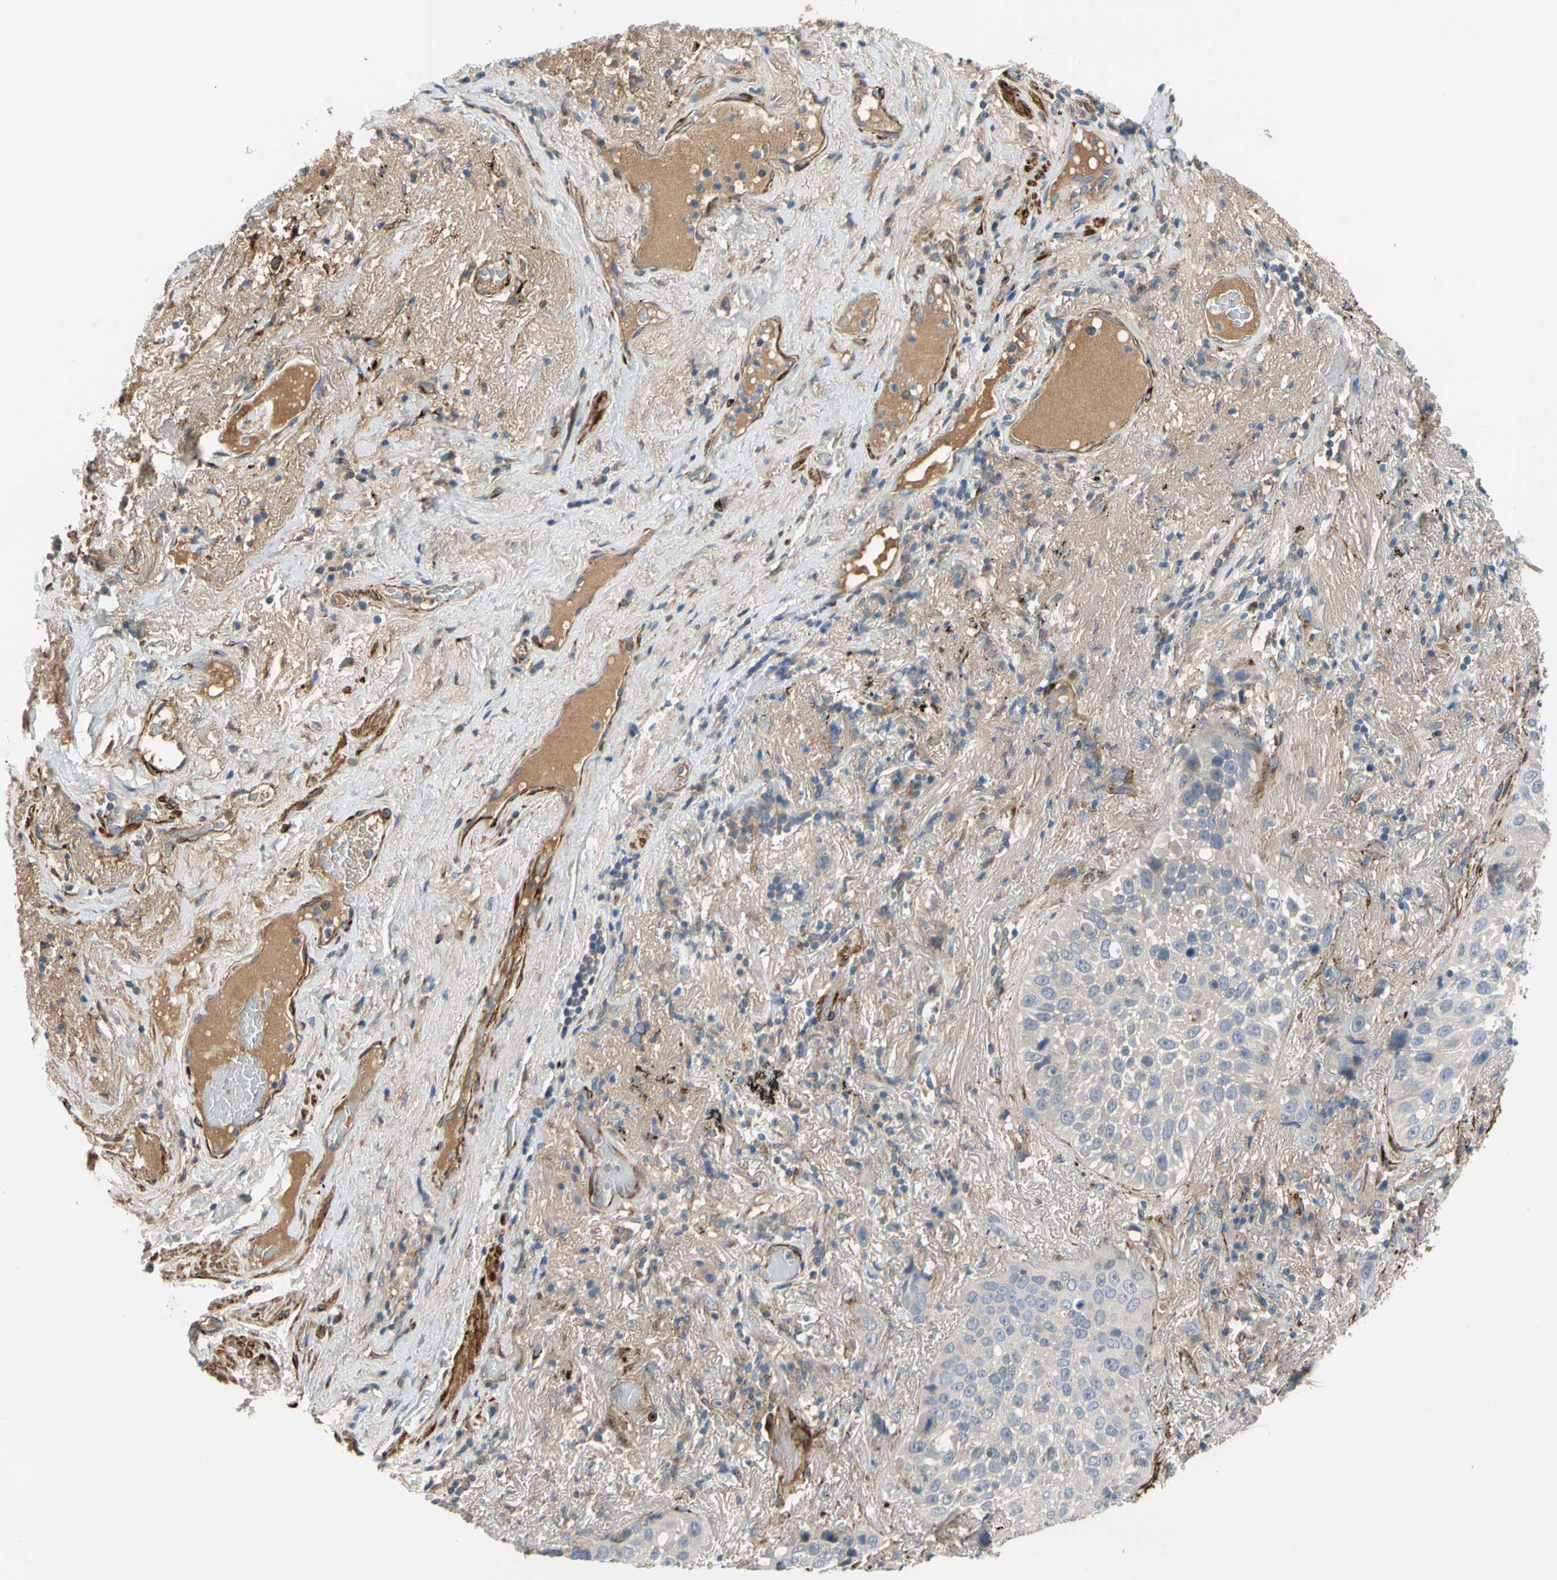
{"staining": {"intensity": "negative", "quantity": "none", "location": "none"}, "tissue": "lung cancer", "cell_type": "Tumor cells", "image_type": "cancer", "snomed": [{"axis": "morphology", "description": "Squamous cell carcinoma, NOS"}, {"axis": "topography", "description": "Lung"}], "caption": "Protein analysis of lung cancer shows no significant positivity in tumor cells.", "gene": "ENTREP3", "patient": {"sex": "male", "age": 57}}